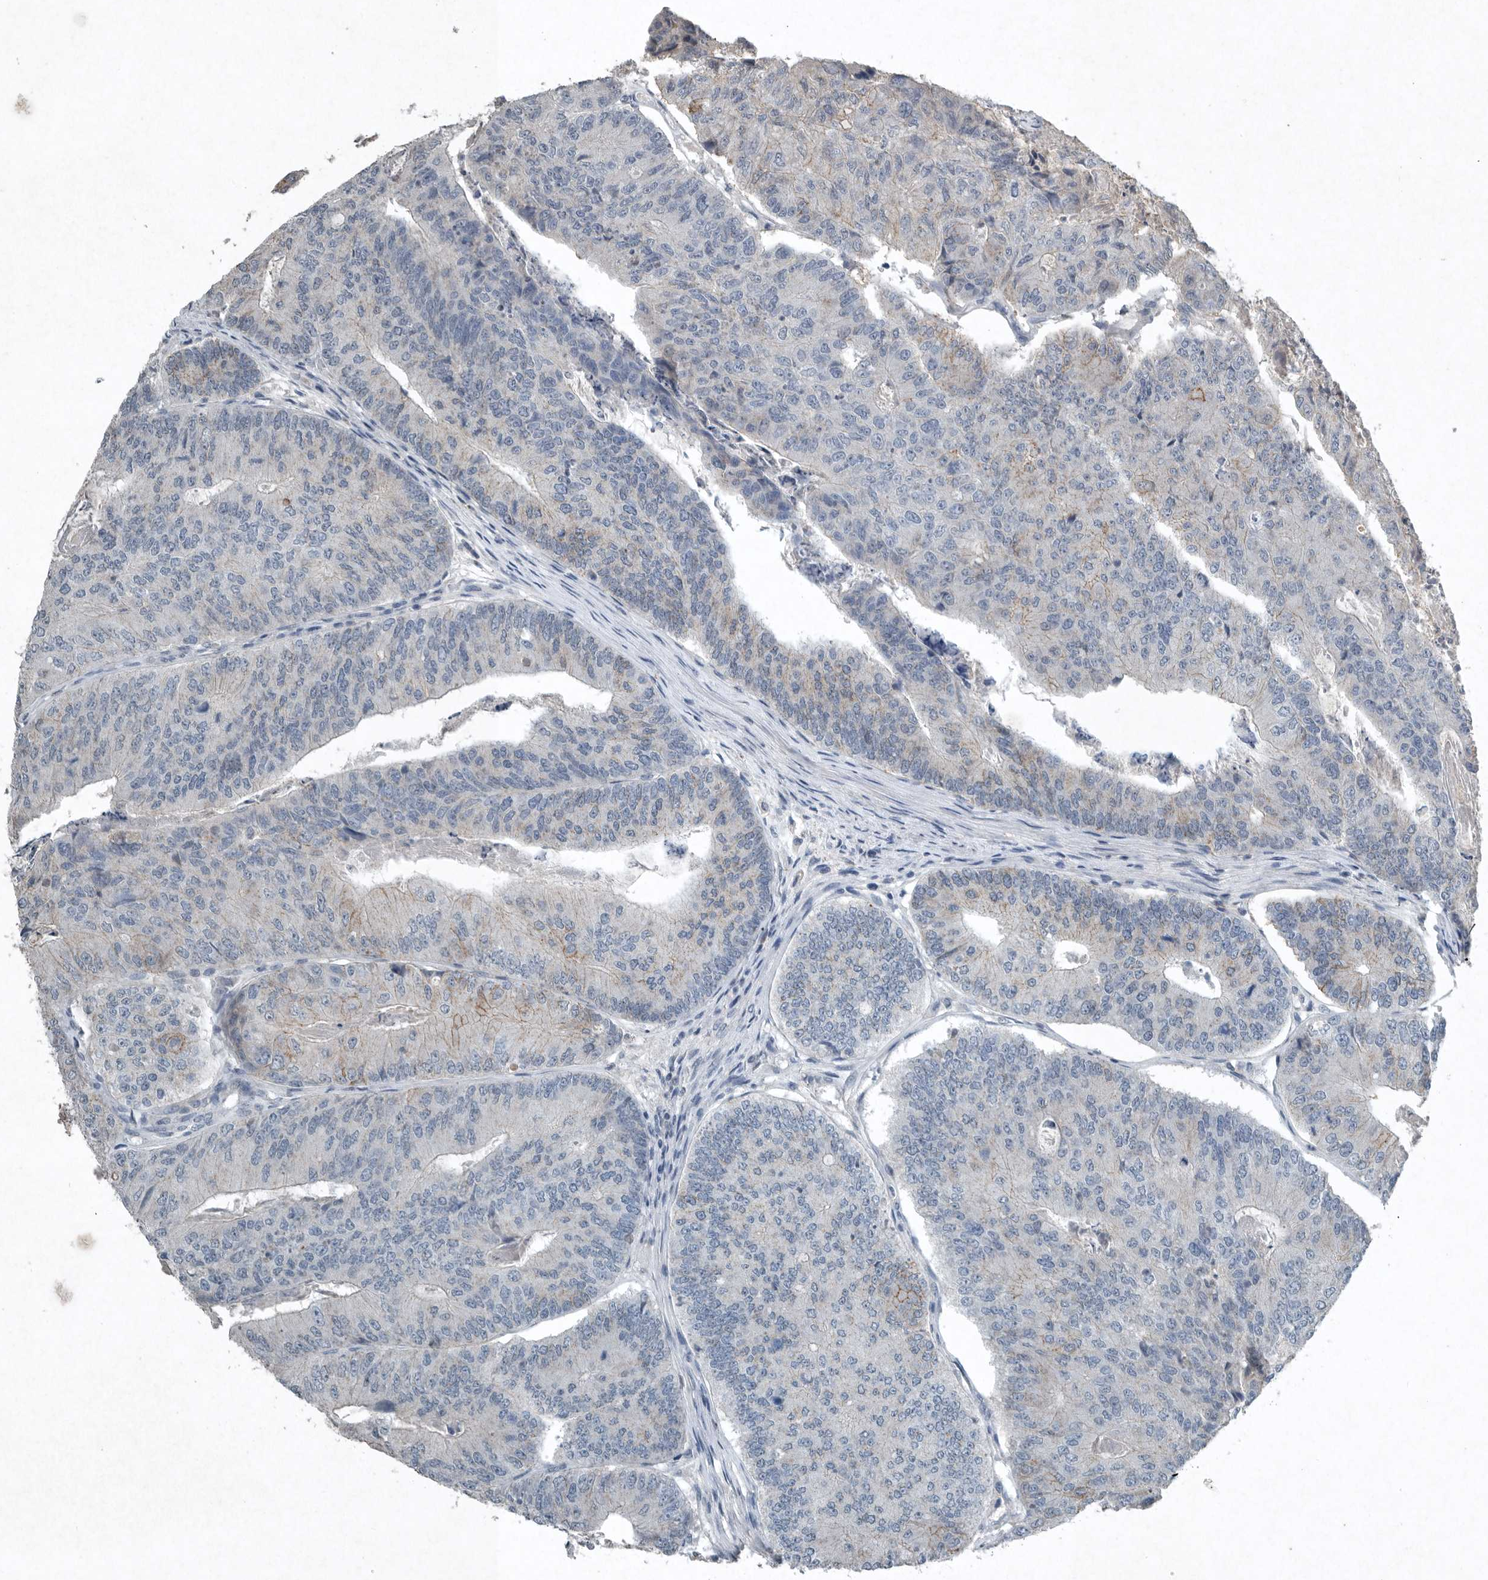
{"staining": {"intensity": "weak", "quantity": "<25%", "location": "cytoplasmic/membranous"}, "tissue": "colorectal cancer", "cell_type": "Tumor cells", "image_type": "cancer", "snomed": [{"axis": "morphology", "description": "Adenocarcinoma, NOS"}, {"axis": "topography", "description": "Colon"}], "caption": "Micrograph shows no significant protein expression in tumor cells of colorectal cancer (adenocarcinoma). The staining is performed using DAB (3,3'-diaminobenzidine) brown chromogen with nuclei counter-stained in using hematoxylin.", "gene": "IL20", "patient": {"sex": "female", "age": 67}}